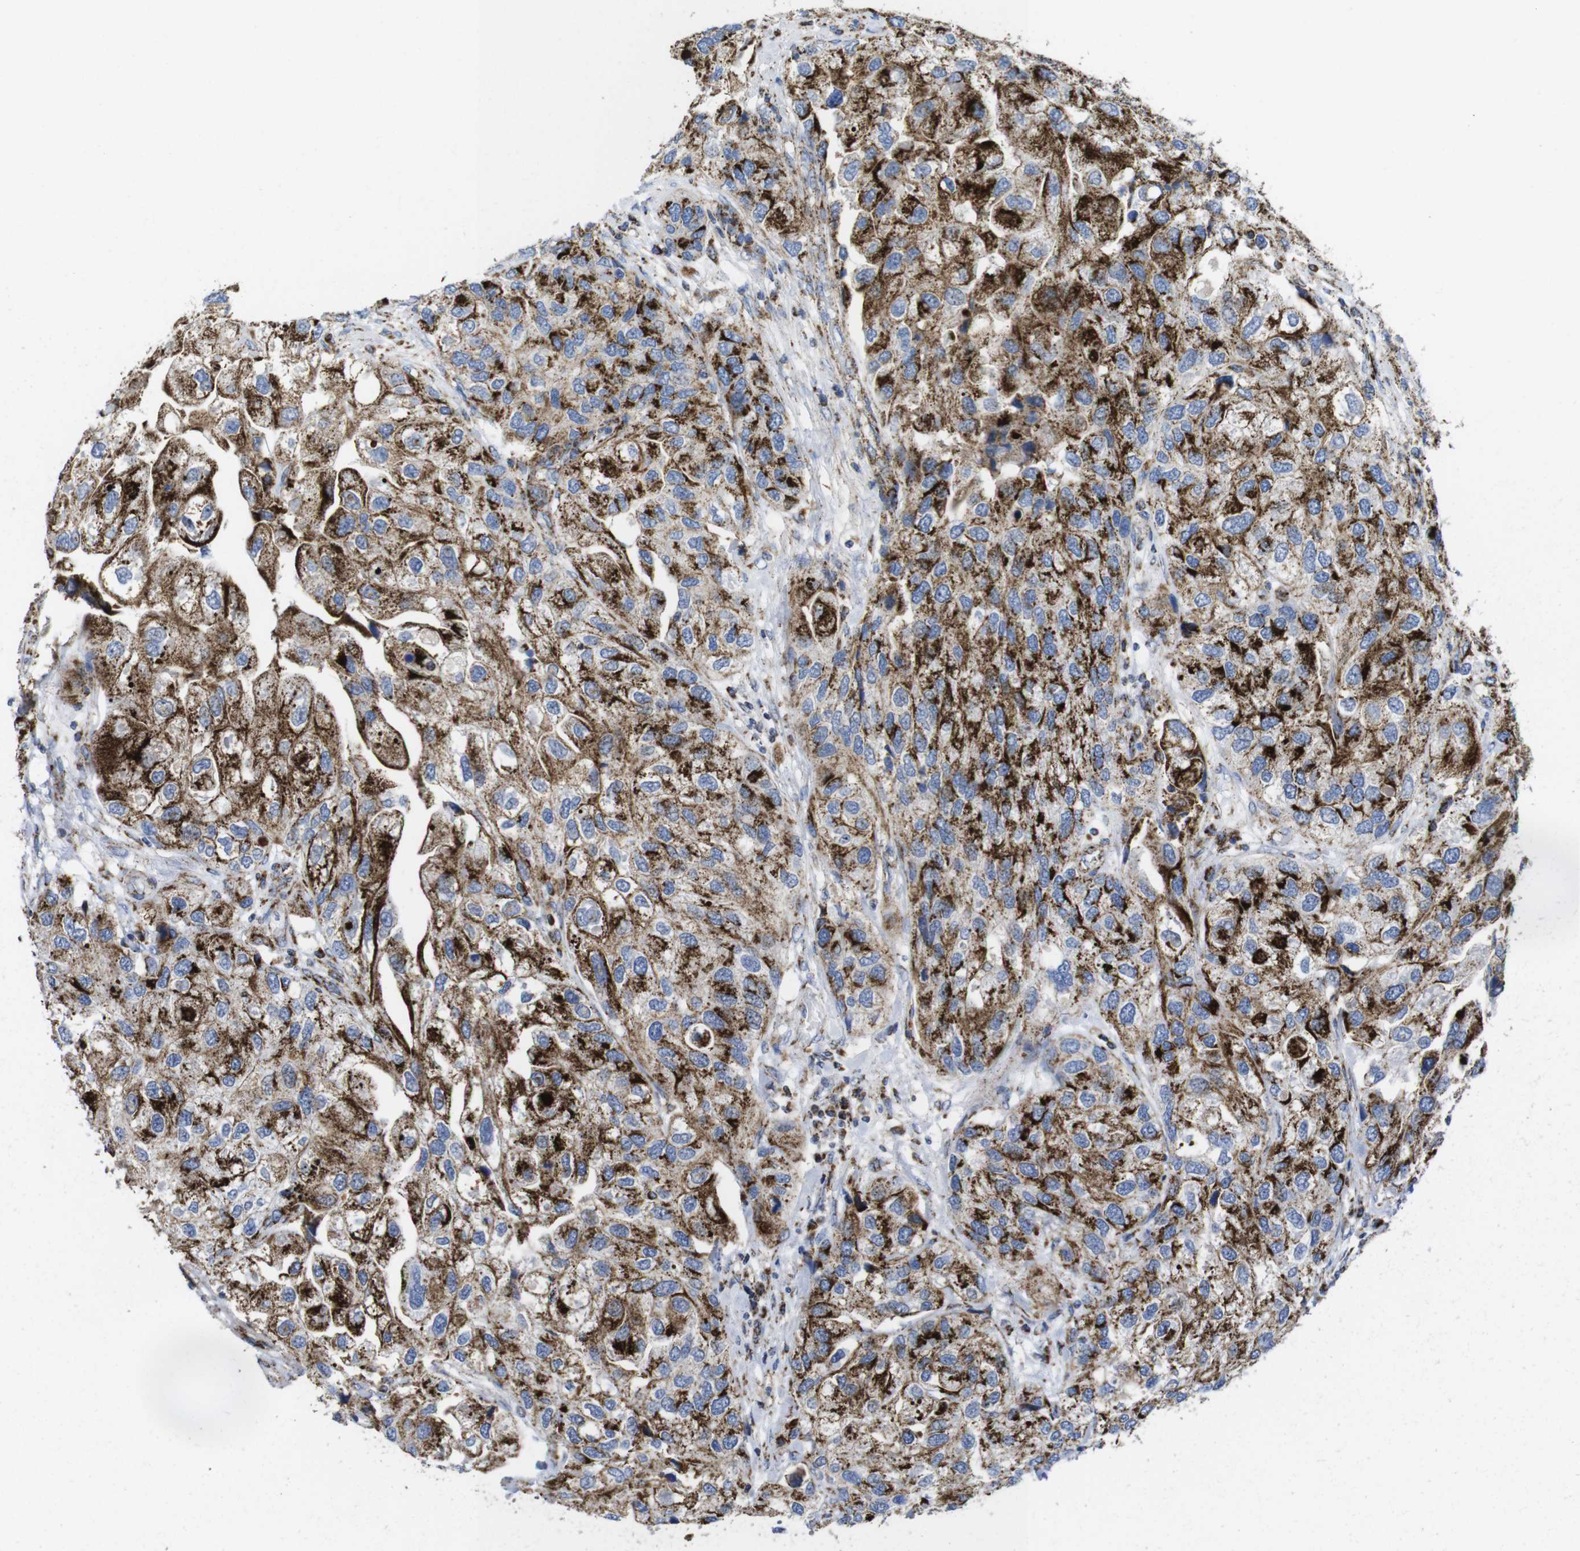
{"staining": {"intensity": "strong", "quantity": ">75%", "location": "cytoplasmic/membranous"}, "tissue": "urothelial cancer", "cell_type": "Tumor cells", "image_type": "cancer", "snomed": [{"axis": "morphology", "description": "Urothelial carcinoma, High grade"}, {"axis": "topography", "description": "Urinary bladder"}], "caption": "Immunohistochemistry (IHC) (DAB) staining of human urothelial cancer shows strong cytoplasmic/membranous protein expression in about >75% of tumor cells.", "gene": "TMEM192", "patient": {"sex": "female", "age": 64}}